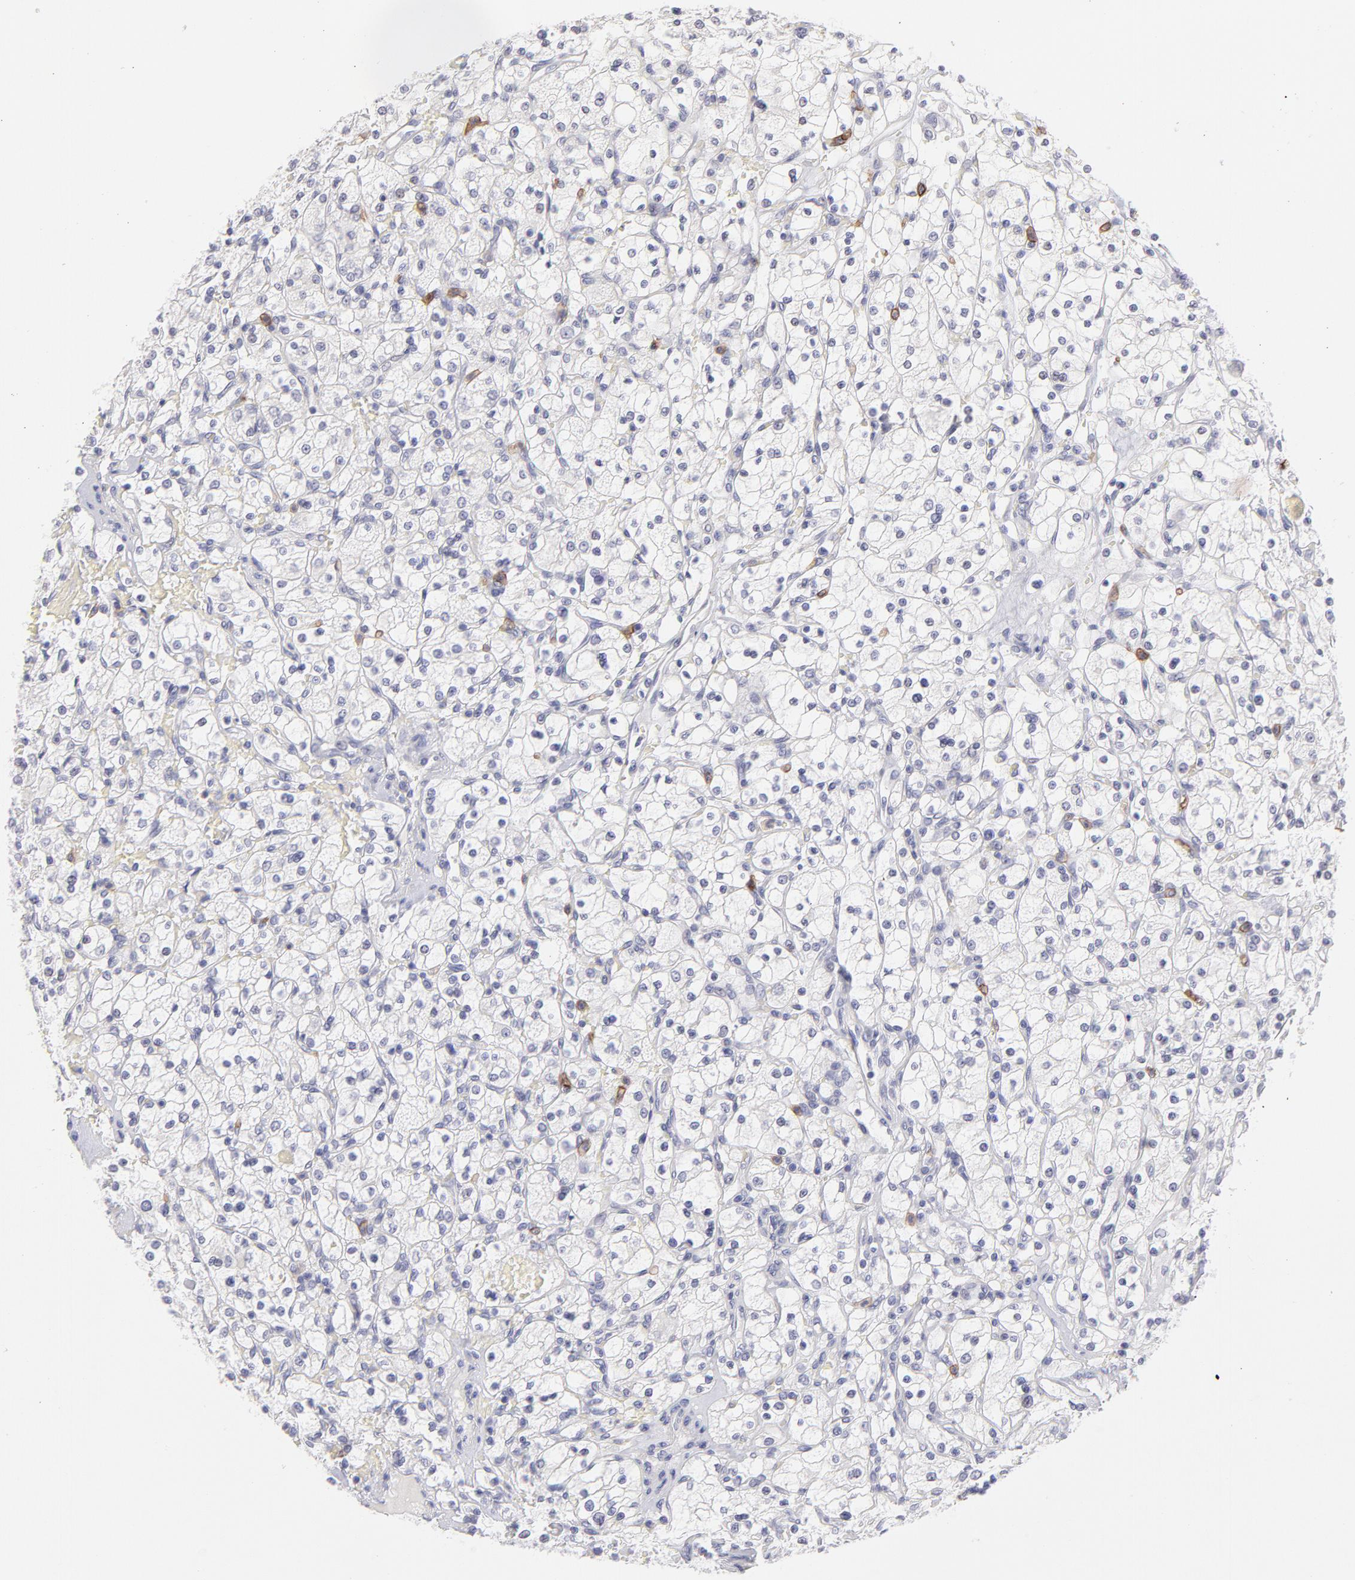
{"staining": {"intensity": "negative", "quantity": "none", "location": "none"}, "tissue": "renal cancer", "cell_type": "Tumor cells", "image_type": "cancer", "snomed": [{"axis": "morphology", "description": "Adenocarcinoma, NOS"}, {"axis": "topography", "description": "Kidney"}], "caption": "Renal cancer stained for a protein using immunohistochemistry (IHC) demonstrates no expression tumor cells.", "gene": "LTB4R", "patient": {"sex": "female", "age": 83}}